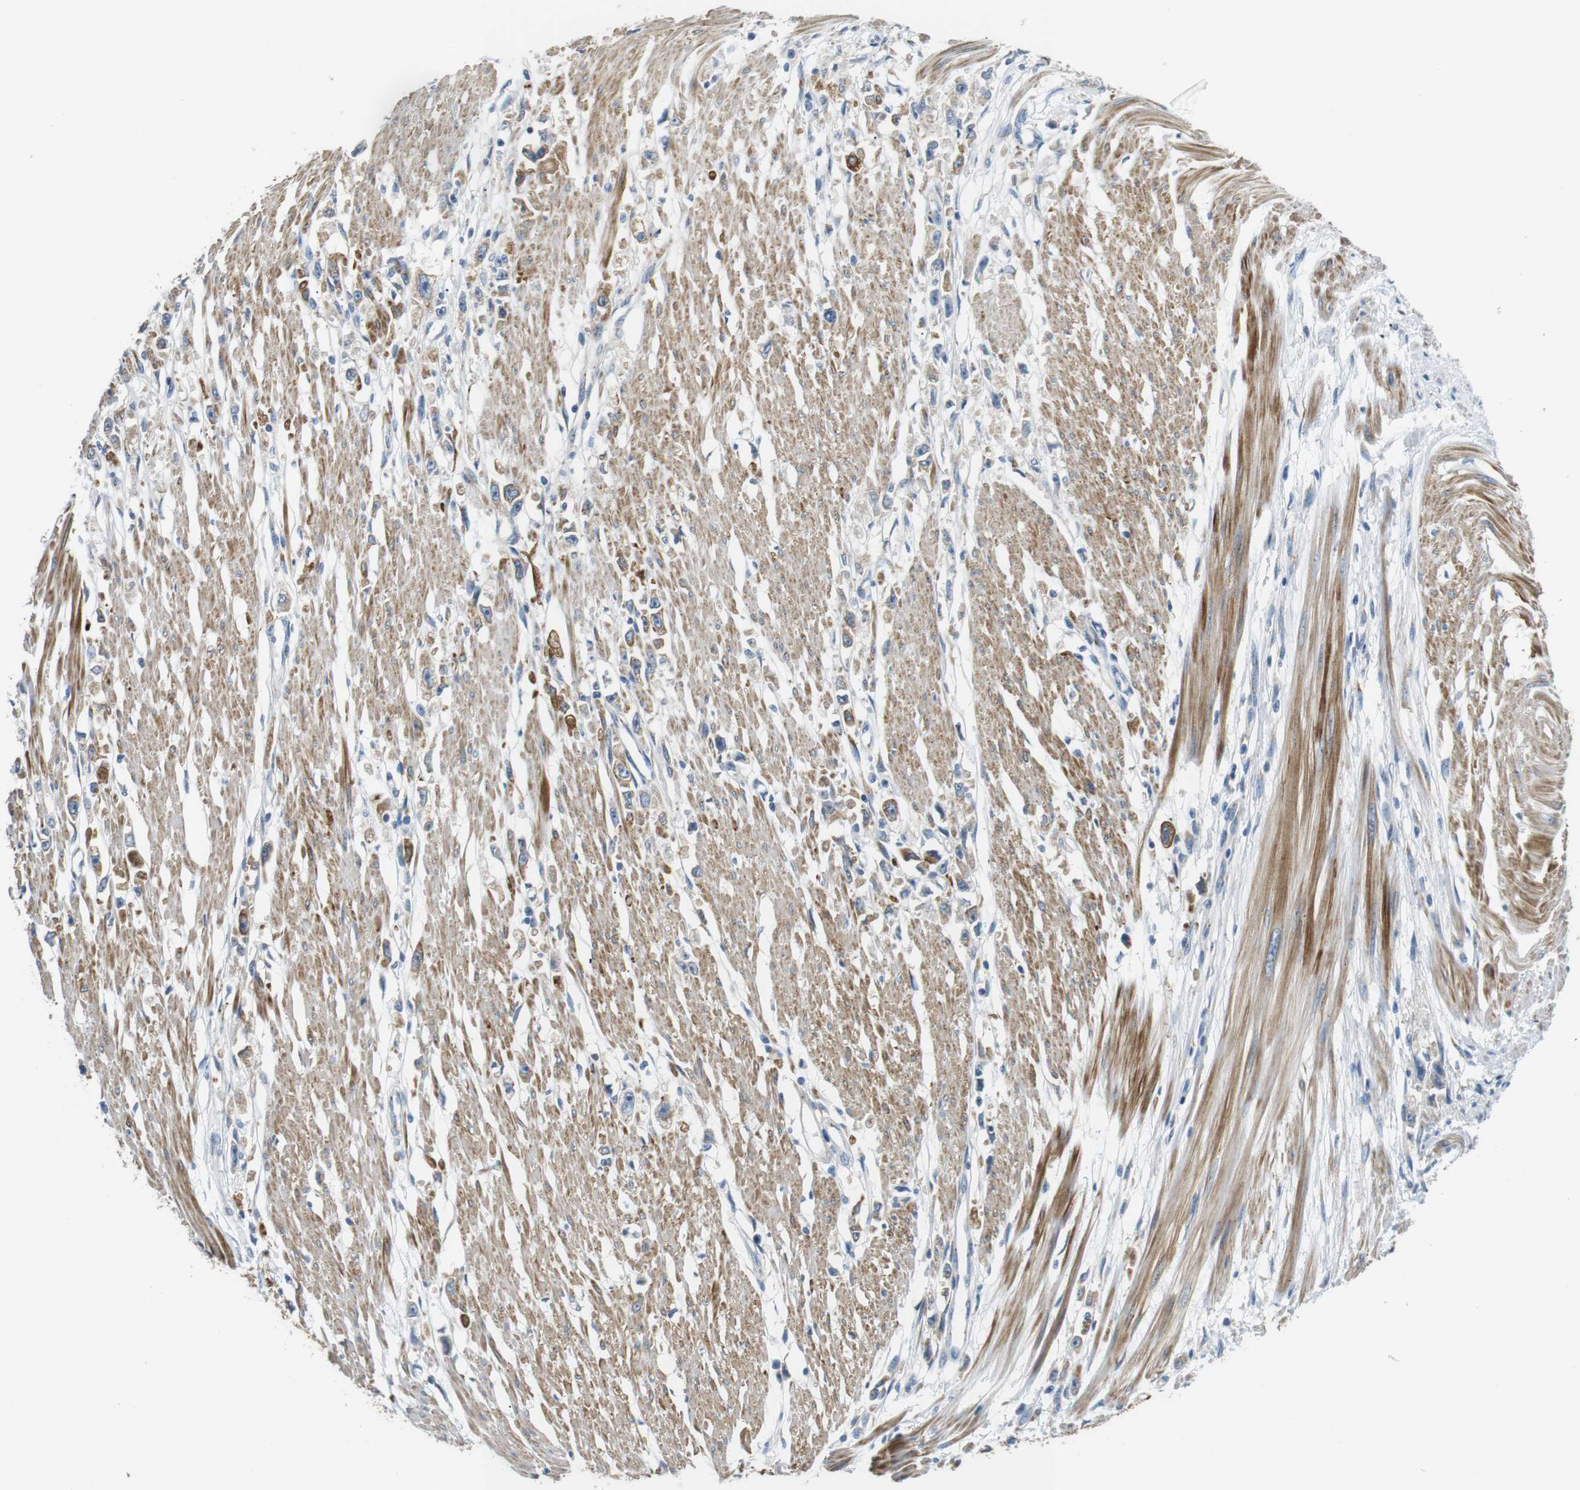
{"staining": {"intensity": "moderate", "quantity": "<25%", "location": "cytoplasmic/membranous"}, "tissue": "stomach cancer", "cell_type": "Tumor cells", "image_type": "cancer", "snomed": [{"axis": "morphology", "description": "Adenocarcinoma, NOS"}, {"axis": "topography", "description": "Stomach"}], "caption": "Protein staining by immunohistochemistry reveals moderate cytoplasmic/membranous positivity in about <25% of tumor cells in stomach cancer.", "gene": "UNC5CL", "patient": {"sex": "female", "age": 59}}